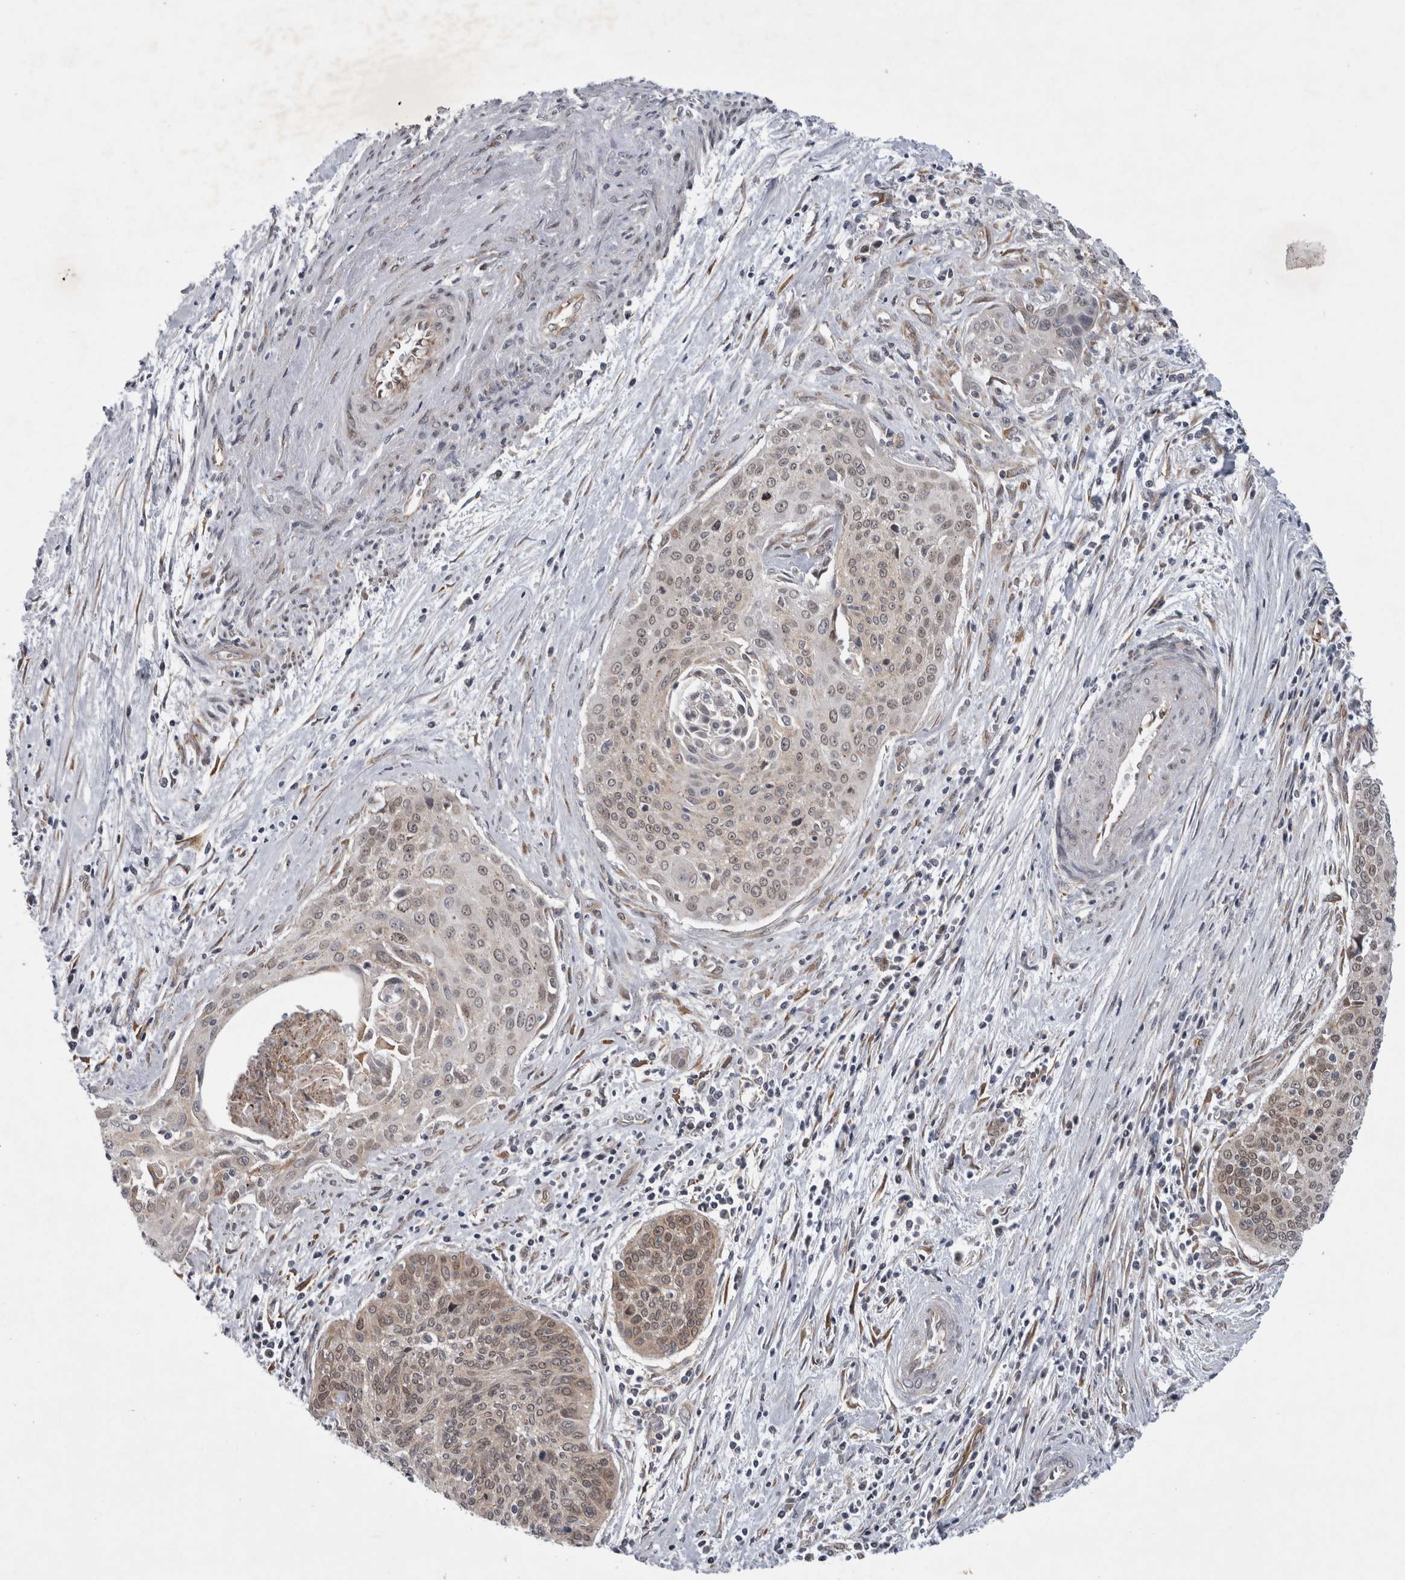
{"staining": {"intensity": "weak", "quantity": ">75%", "location": "nuclear"}, "tissue": "cervical cancer", "cell_type": "Tumor cells", "image_type": "cancer", "snomed": [{"axis": "morphology", "description": "Squamous cell carcinoma, NOS"}, {"axis": "topography", "description": "Cervix"}], "caption": "Immunohistochemical staining of human cervical cancer exhibits low levels of weak nuclear expression in about >75% of tumor cells. (DAB IHC with brightfield microscopy, high magnification).", "gene": "PARP11", "patient": {"sex": "female", "age": 55}}